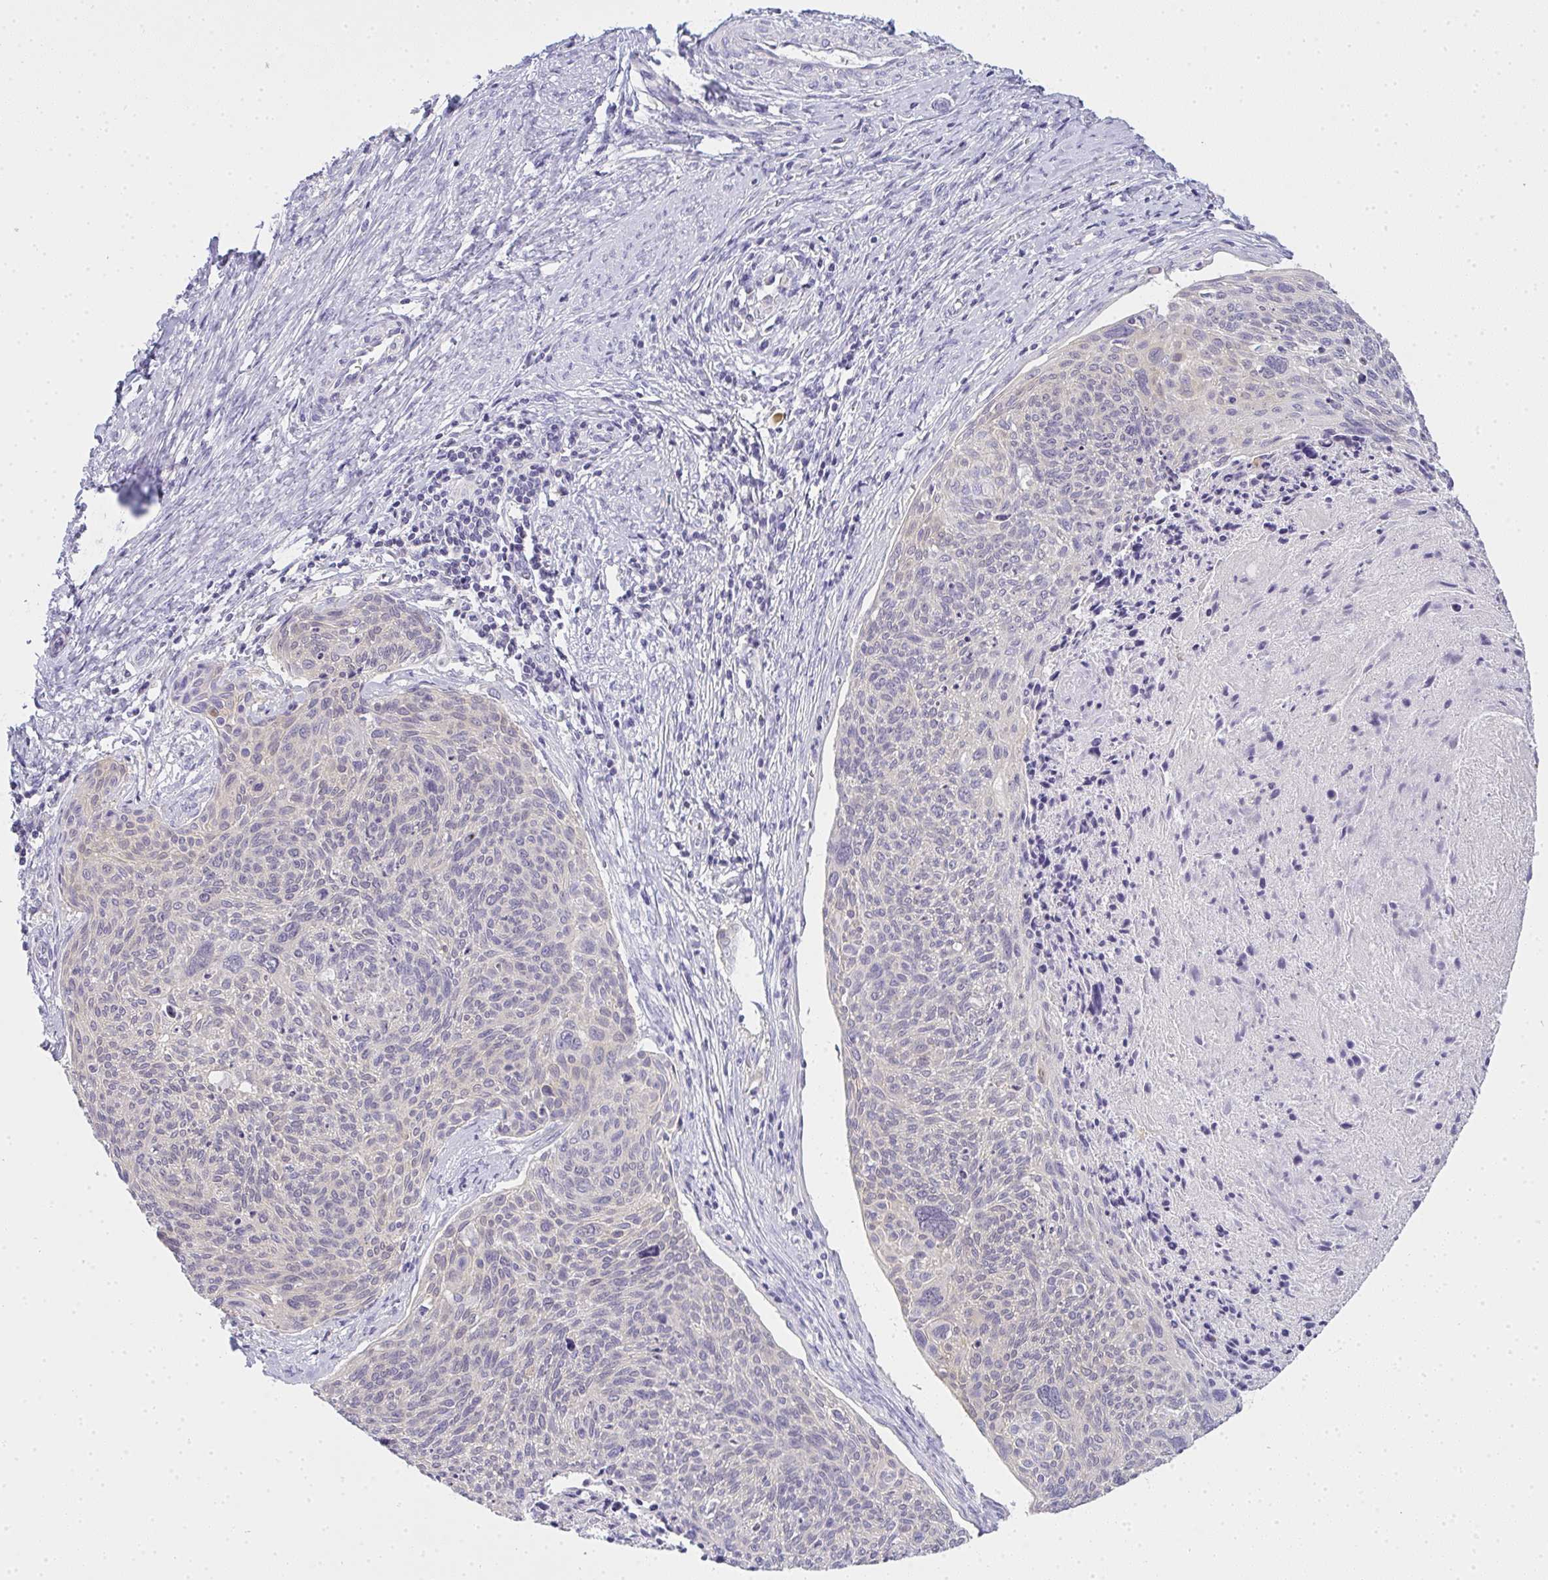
{"staining": {"intensity": "negative", "quantity": "none", "location": "none"}, "tissue": "cervical cancer", "cell_type": "Tumor cells", "image_type": "cancer", "snomed": [{"axis": "morphology", "description": "Squamous cell carcinoma, NOS"}, {"axis": "topography", "description": "Cervix"}], "caption": "Image shows no significant protein staining in tumor cells of squamous cell carcinoma (cervical).", "gene": "GSDMB", "patient": {"sex": "female", "age": 49}}